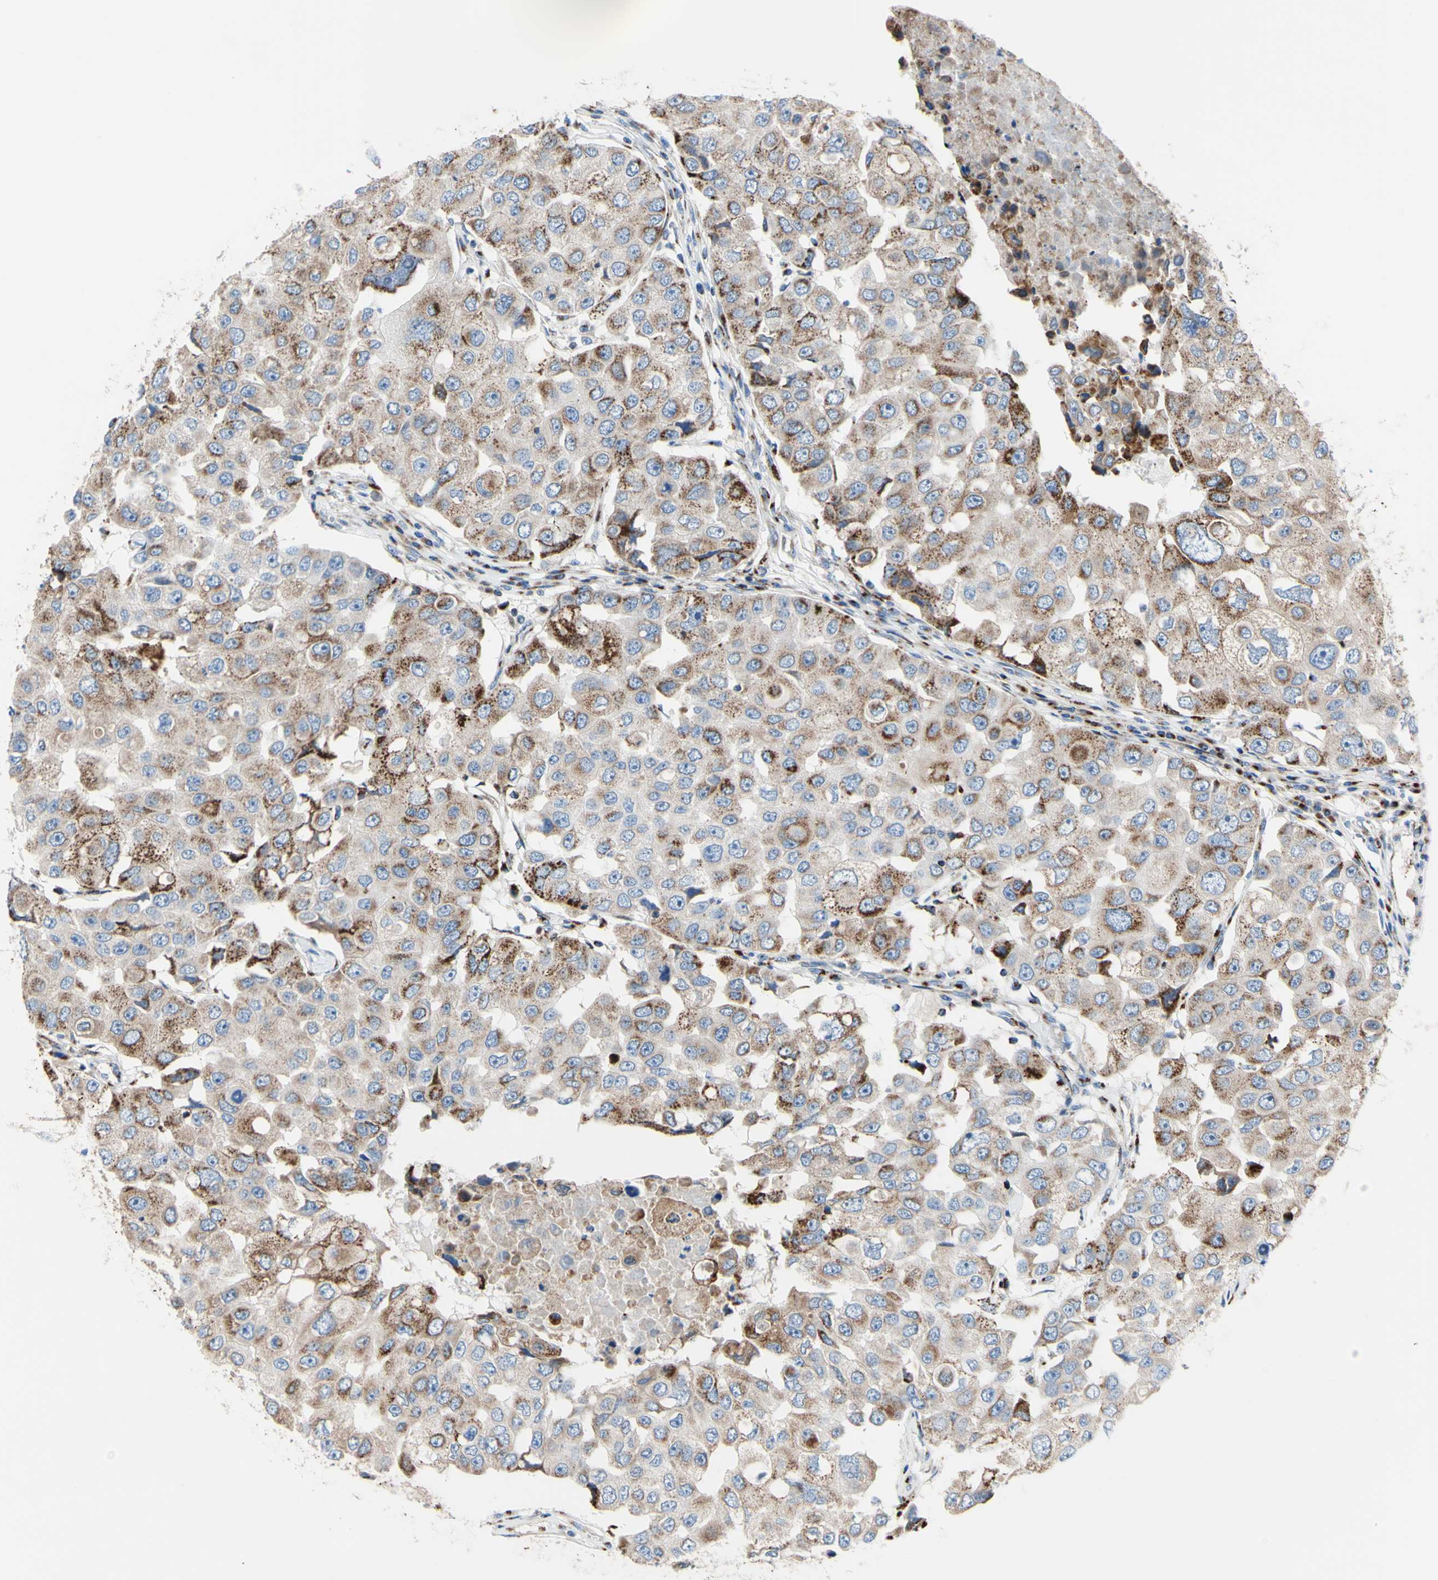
{"staining": {"intensity": "moderate", "quantity": "25%-75%", "location": "cytoplasmic/membranous"}, "tissue": "breast cancer", "cell_type": "Tumor cells", "image_type": "cancer", "snomed": [{"axis": "morphology", "description": "Duct carcinoma"}, {"axis": "topography", "description": "Breast"}], "caption": "A histopathology image showing moderate cytoplasmic/membranous expression in approximately 25%-75% of tumor cells in breast cancer, as visualized by brown immunohistochemical staining.", "gene": "GALNT2", "patient": {"sex": "female", "age": 27}}